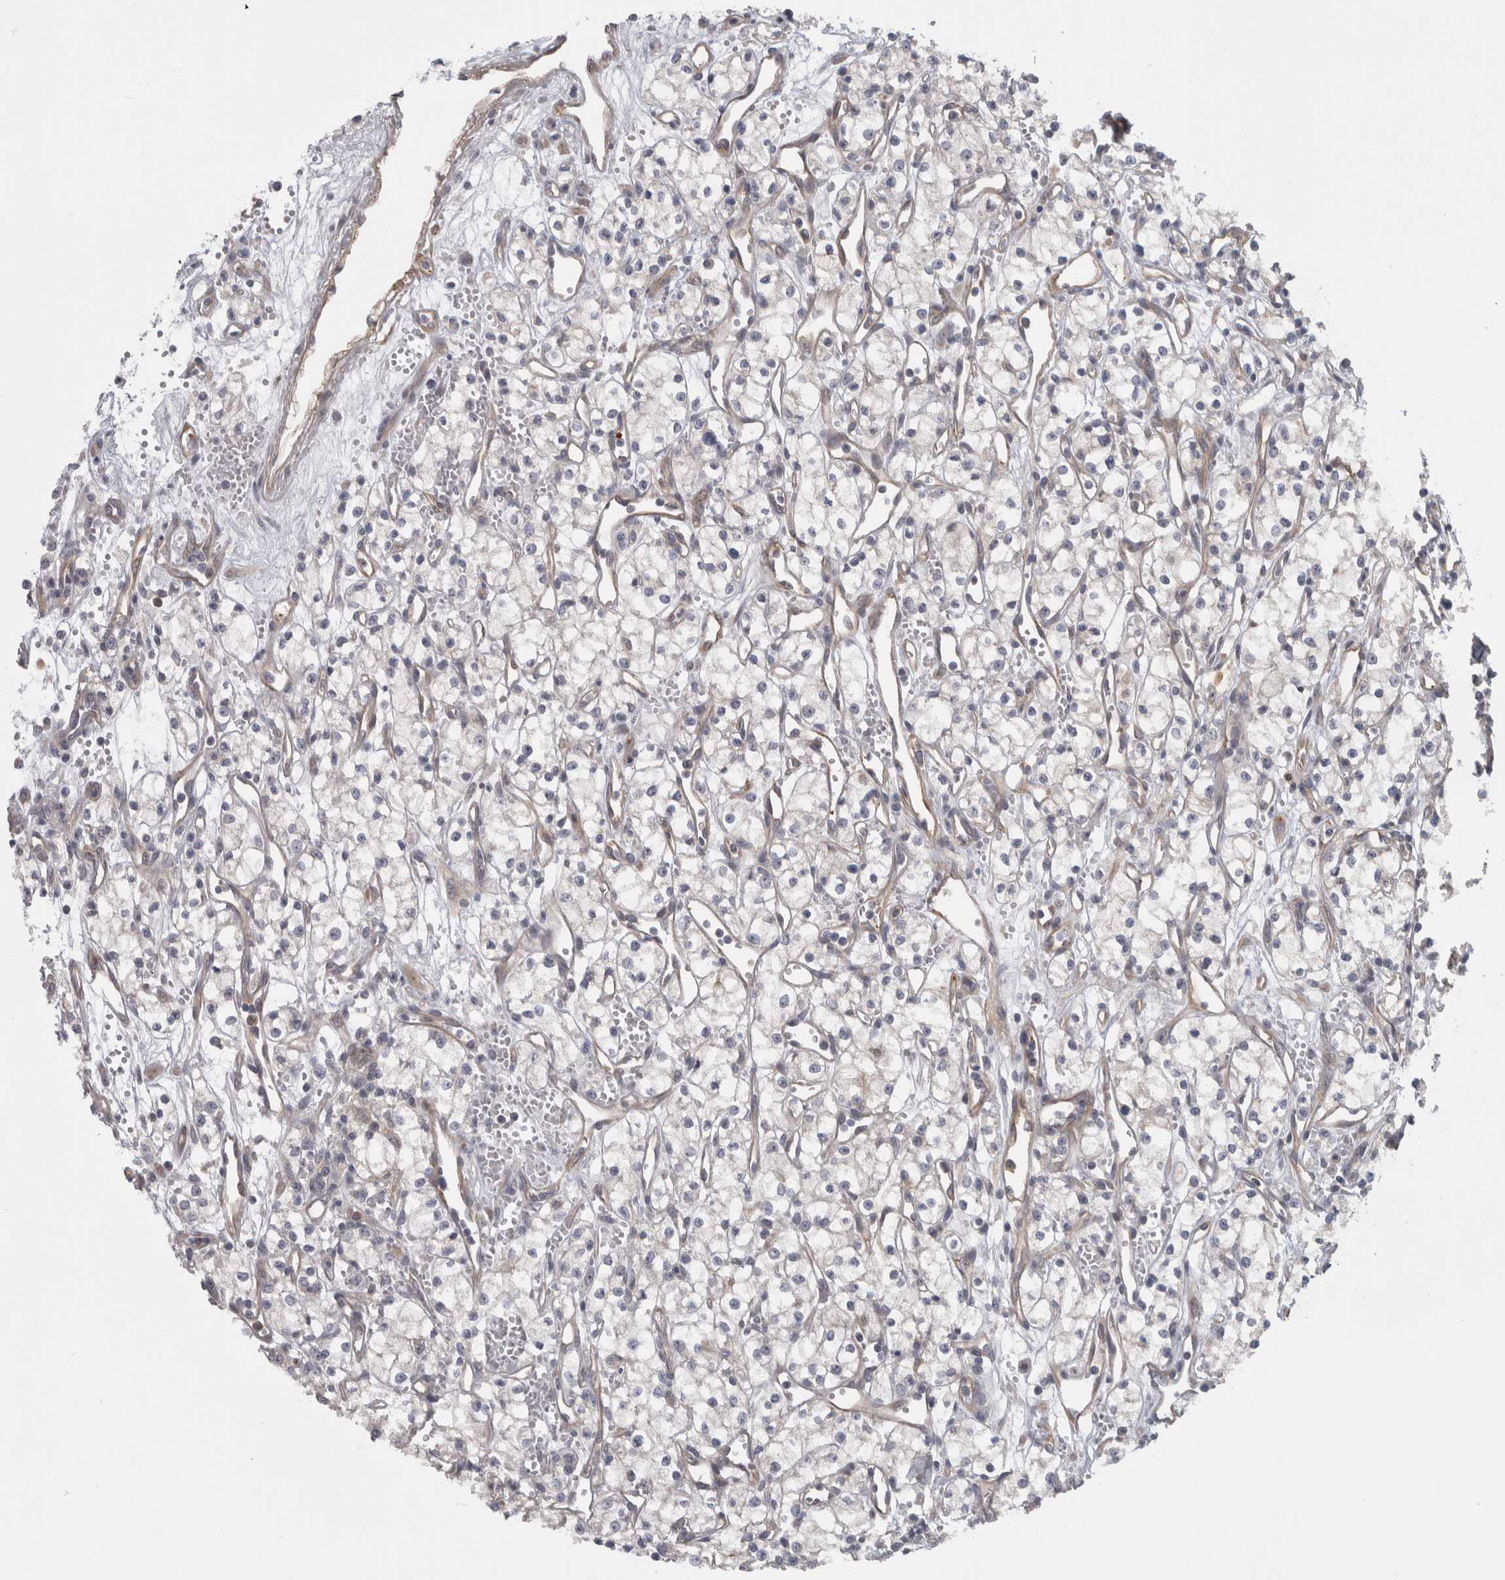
{"staining": {"intensity": "negative", "quantity": "none", "location": "none"}, "tissue": "renal cancer", "cell_type": "Tumor cells", "image_type": "cancer", "snomed": [{"axis": "morphology", "description": "Adenocarcinoma, NOS"}, {"axis": "topography", "description": "Kidney"}], "caption": "High magnification brightfield microscopy of adenocarcinoma (renal) stained with DAB (3,3'-diaminobenzidine) (brown) and counterstained with hematoxylin (blue): tumor cells show no significant positivity. The staining was performed using DAB (3,3'-diaminobenzidine) to visualize the protein expression in brown, while the nuclei were stained in blue with hematoxylin (Magnification: 20x).", "gene": "RMDN1", "patient": {"sex": "male", "age": 59}}